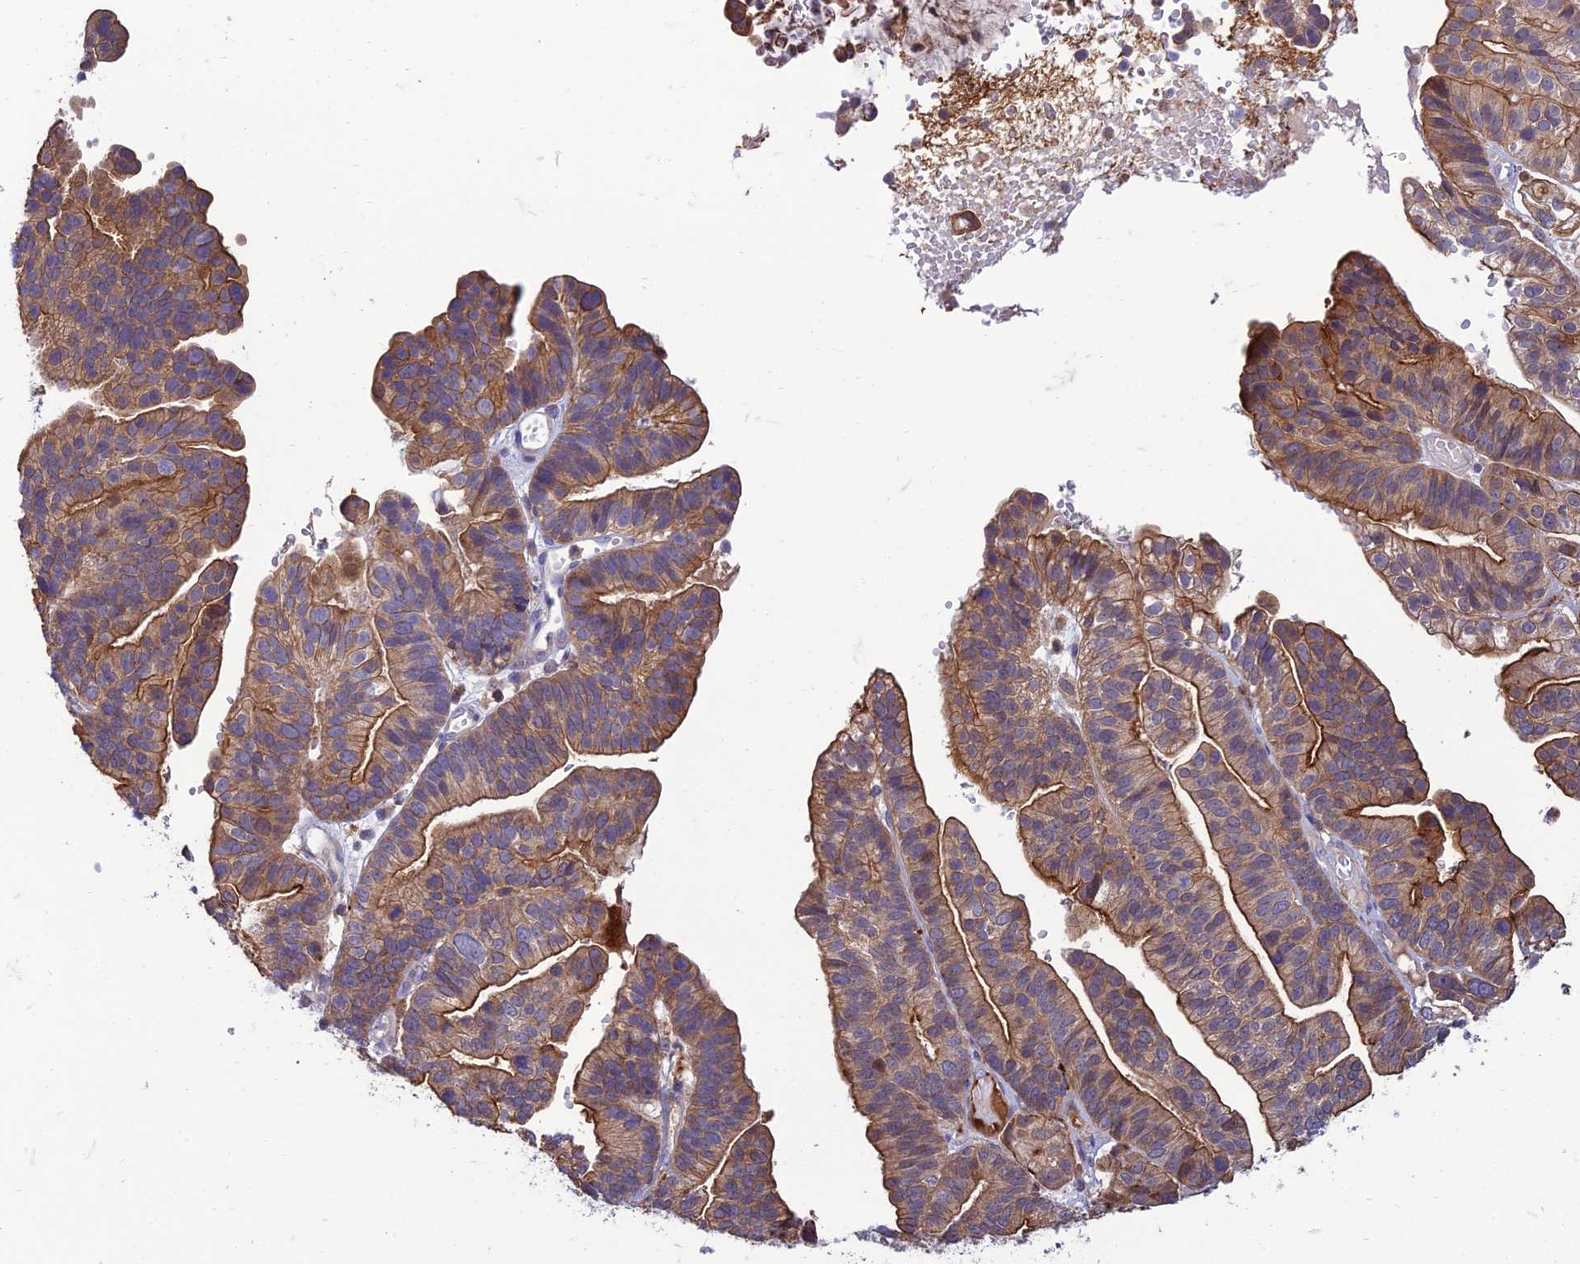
{"staining": {"intensity": "moderate", "quantity": ">75%", "location": "cytoplasmic/membranous"}, "tissue": "ovarian cancer", "cell_type": "Tumor cells", "image_type": "cancer", "snomed": [{"axis": "morphology", "description": "Cystadenocarcinoma, serous, NOS"}, {"axis": "topography", "description": "Ovary"}], "caption": "Ovarian cancer stained with a brown dye displays moderate cytoplasmic/membranous positive positivity in about >75% of tumor cells.", "gene": "IRAK3", "patient": {"sex": "female", "age": 56}}